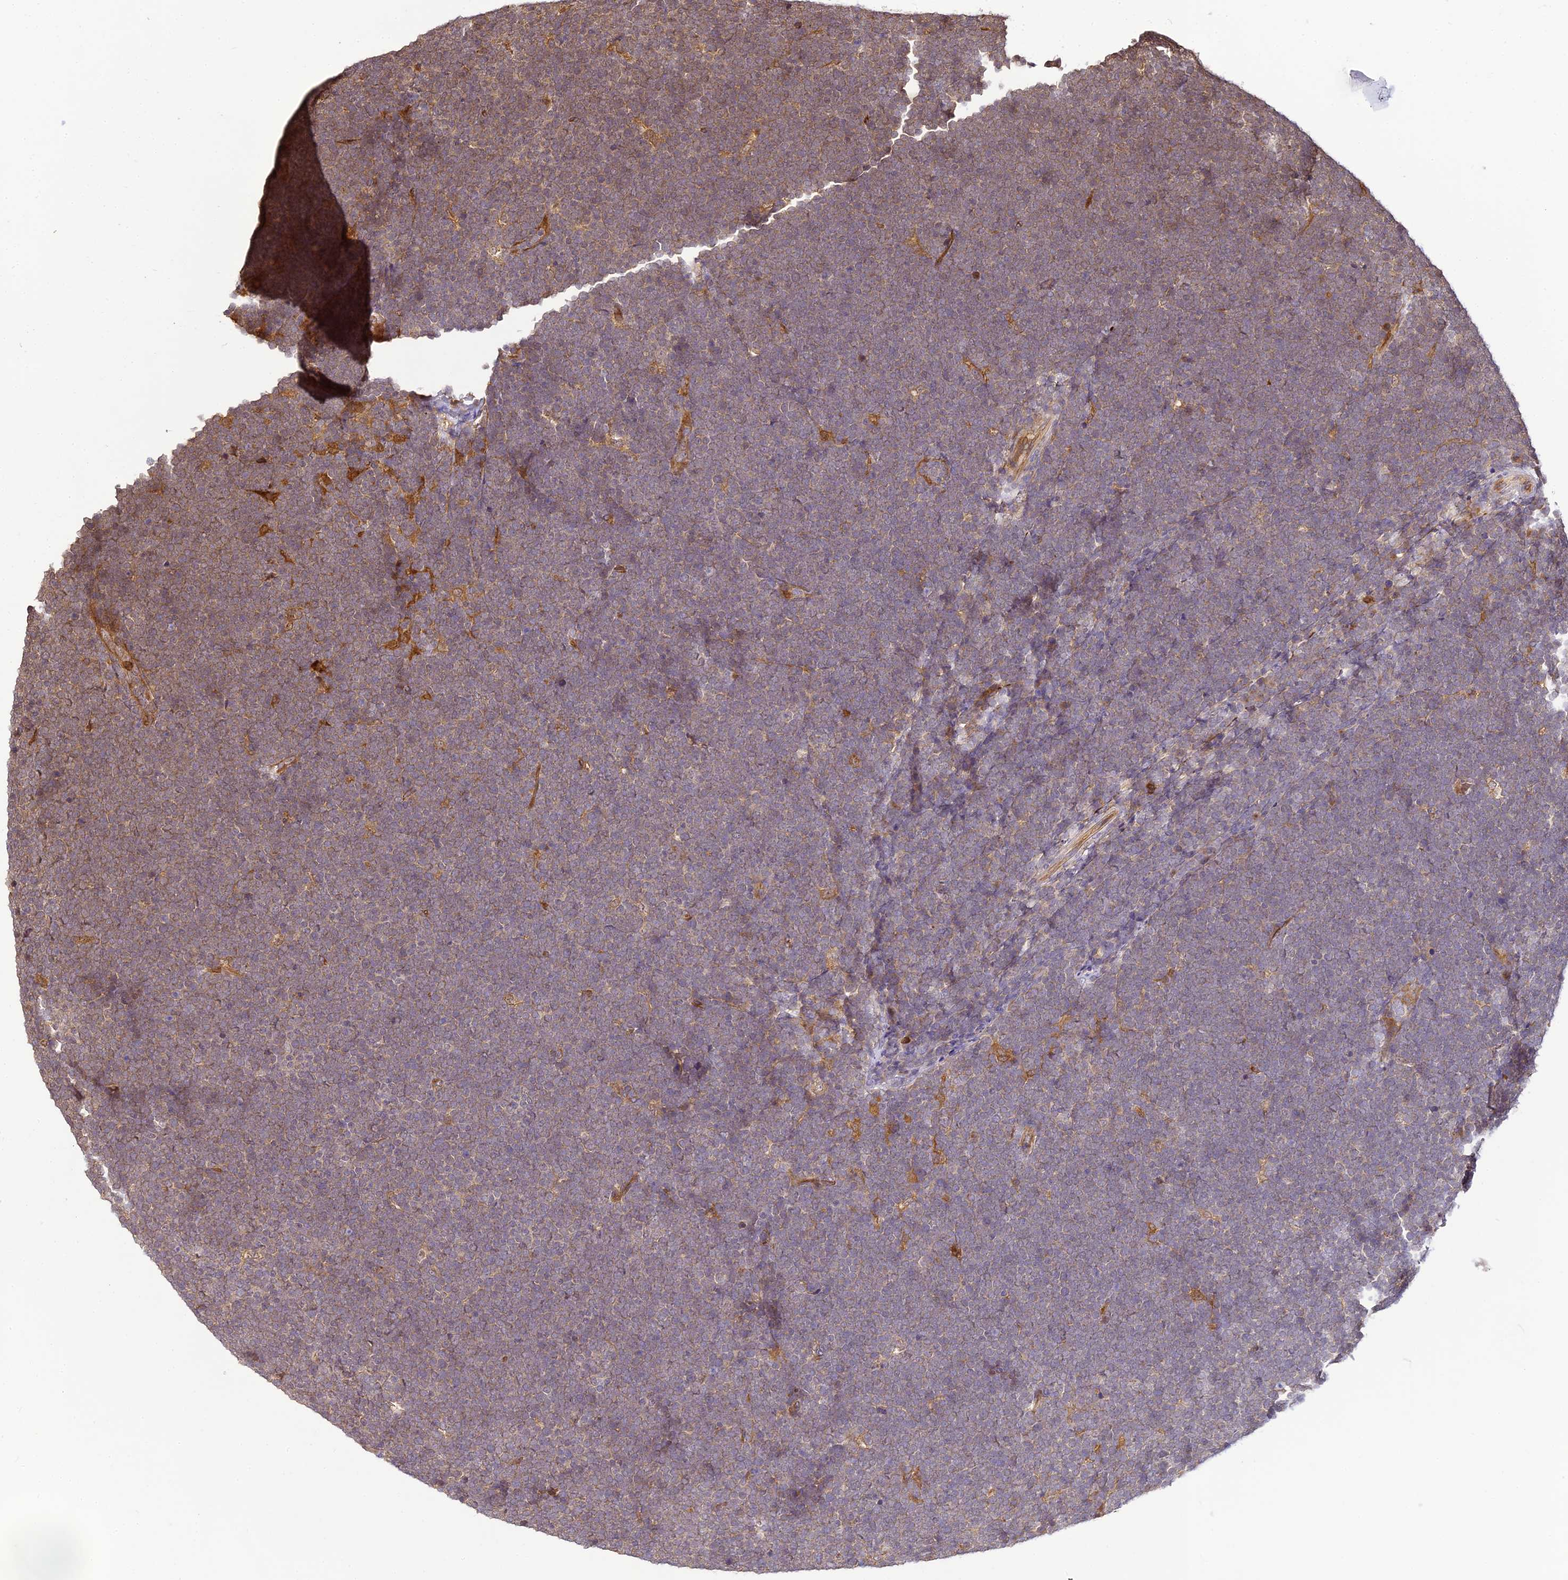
{"staining": {"intensity": "negative", "quantity": "none", "location": "none"}, "tissue": "lymphoma", "cell_type": "Tumor cells", "image_type": "cancer", "snomed": [{"axis": "morphology", "description": "Malignant lymphoma, non-Hodgkin's type, High grade"}, {"axis": "topography", "description": "Lymph node"}], "caption": "A photomicrograph of high-grade malignant lymphoma, non-Hodgkin's type stained for a protein reveals no brown staining in tumor cells.", "gene": "BCDIN3D", "patient": {"sex": "male", "age": 13}}